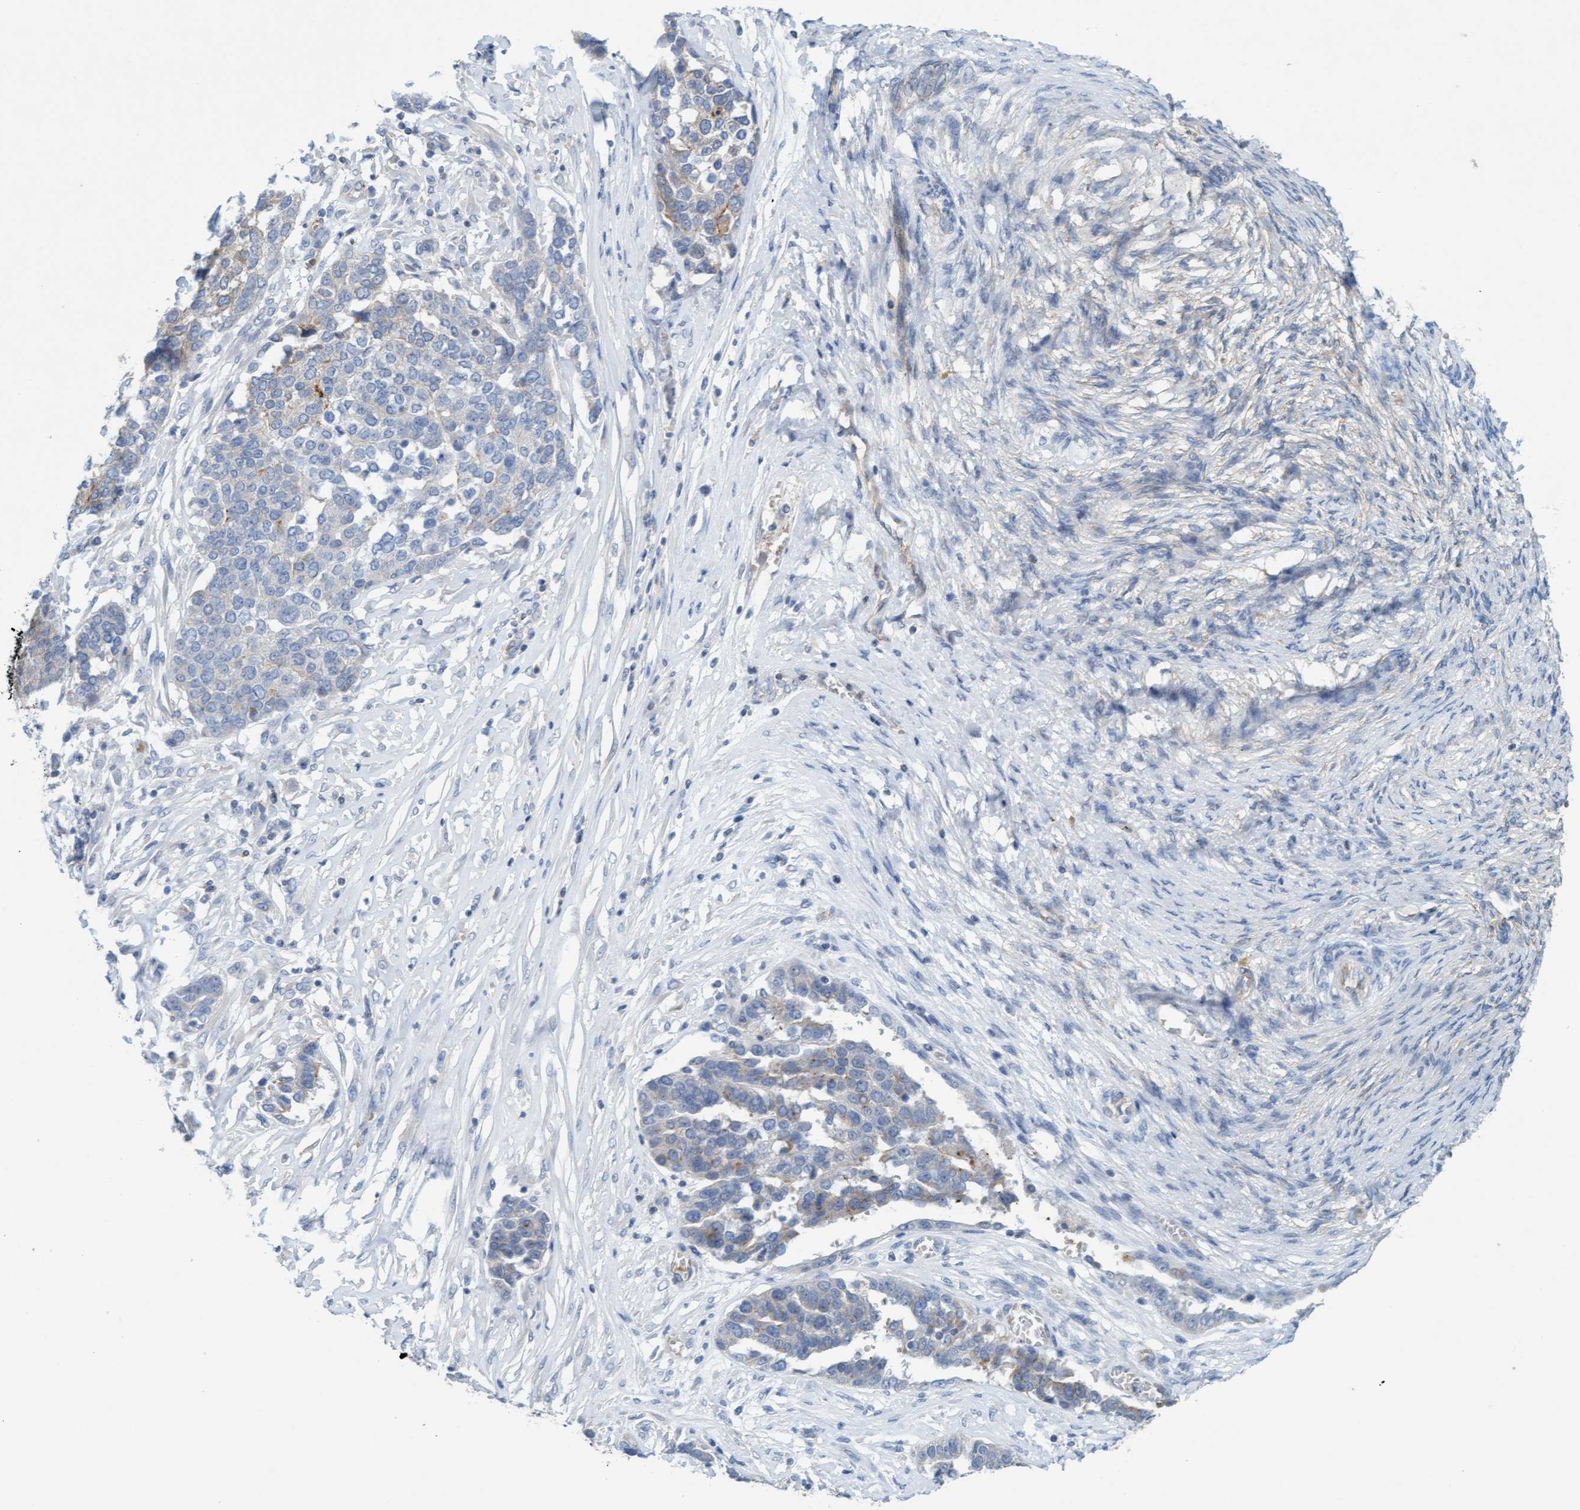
{"staining": {"intensity": "moderate", "quantity": "<25%", "location": "cytoplasmic/membranous"}, "tissue": "ovarian cancer", "cell_type": "Tumor cells", "image_type": "cancer", "snomed": [{"axis": "morphology", "description": "Cystadenocarcinoma, serous, NOS"}, {"axis": "topography", "description": "Ovary"}], "caption": "Ovarian cancer tissue reveals moderate cytoplasmic/membranous staining in approximately <25% of tumor cells", "gene": "SIGIRR", "patient": {"sex": "female", "age": 44}}